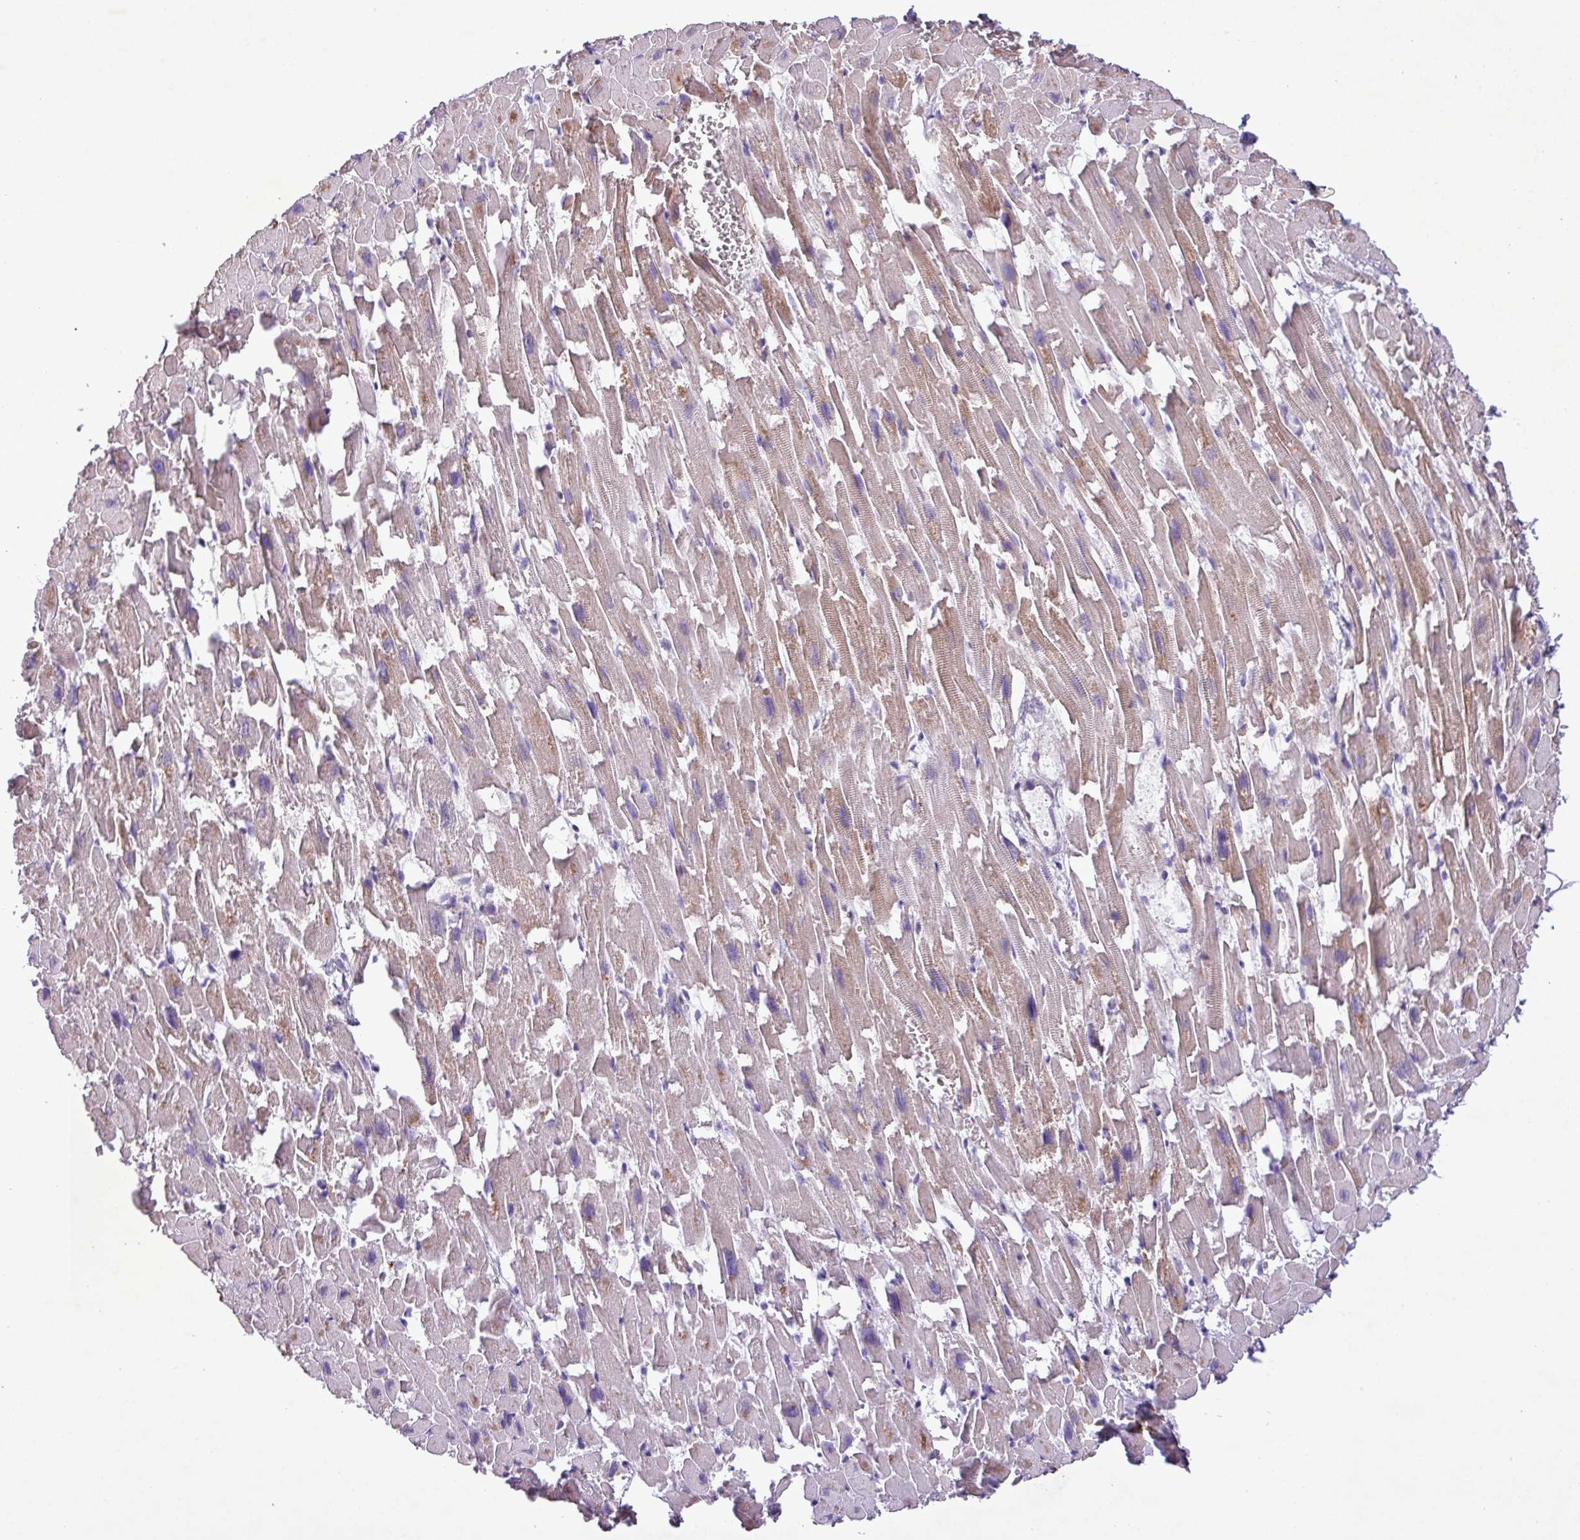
{"staining": {"intensity": "moderate", "quantity": ">75%", "location": "cytoplasmic/membranous"}, "tissue": "heart muscle", "cell_type": "Cardiomyocytes", "image_type": "normal", "snomed": [{"axis": "morphology", "description": "Normal tissue, NOS"}, {"axis": "topography", "description": "Heart"}], "caption": "IHC micrograph of unremarkable heart muscle: human heart muscle stained using IHC demonstrates medium levels of moderate protein expression localized specifically in the cytoplasmic/membranous of cardiomyocytes, appearing as a cytoplasmic/membranous brown color.", "gene": "CD248", "patient": {"sex": "female", "age": 64}}